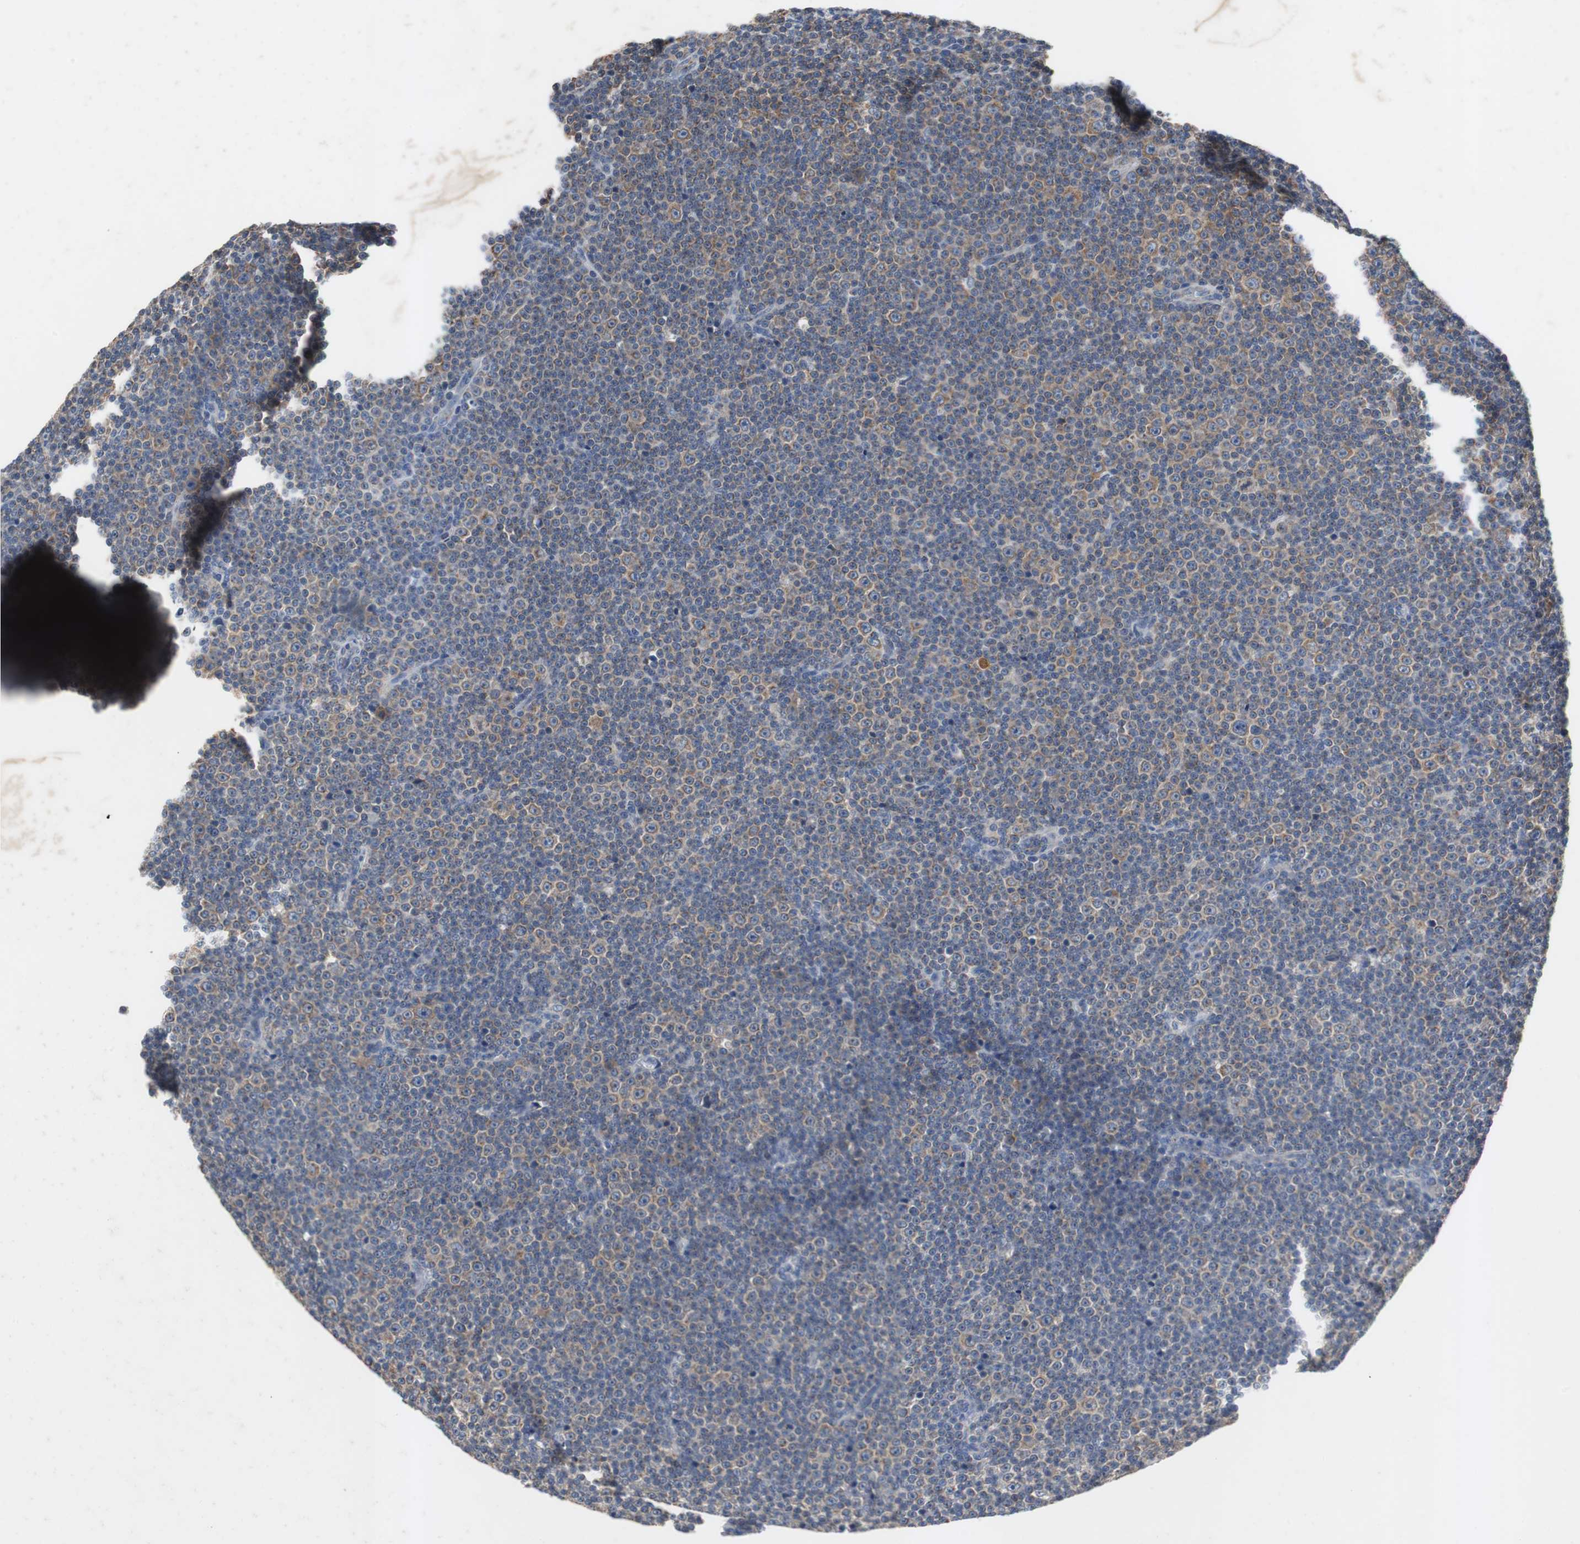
{"staining": {"intensity": "moderate", "quantity": "25%-75%", "location": "cytoplasmic/membranous"}, "tissue": "lymphoma", "cell_type": "Tumor cells", "image_type": "cancer", "snomed": [{"axis": "morphology", "description": "Malignant lymphoma, non-Hodgkin's type, Low grade"}, {"axis": "topography", "description": "Lymph node"}], "caption": "The image exhibits staining of lymphoma, revealing moderate cytoplasmic/membranous protein expression (brown color) within tumor cells.", "gene": "CALB2", "patient": {"sex": "female", "age": 67}}